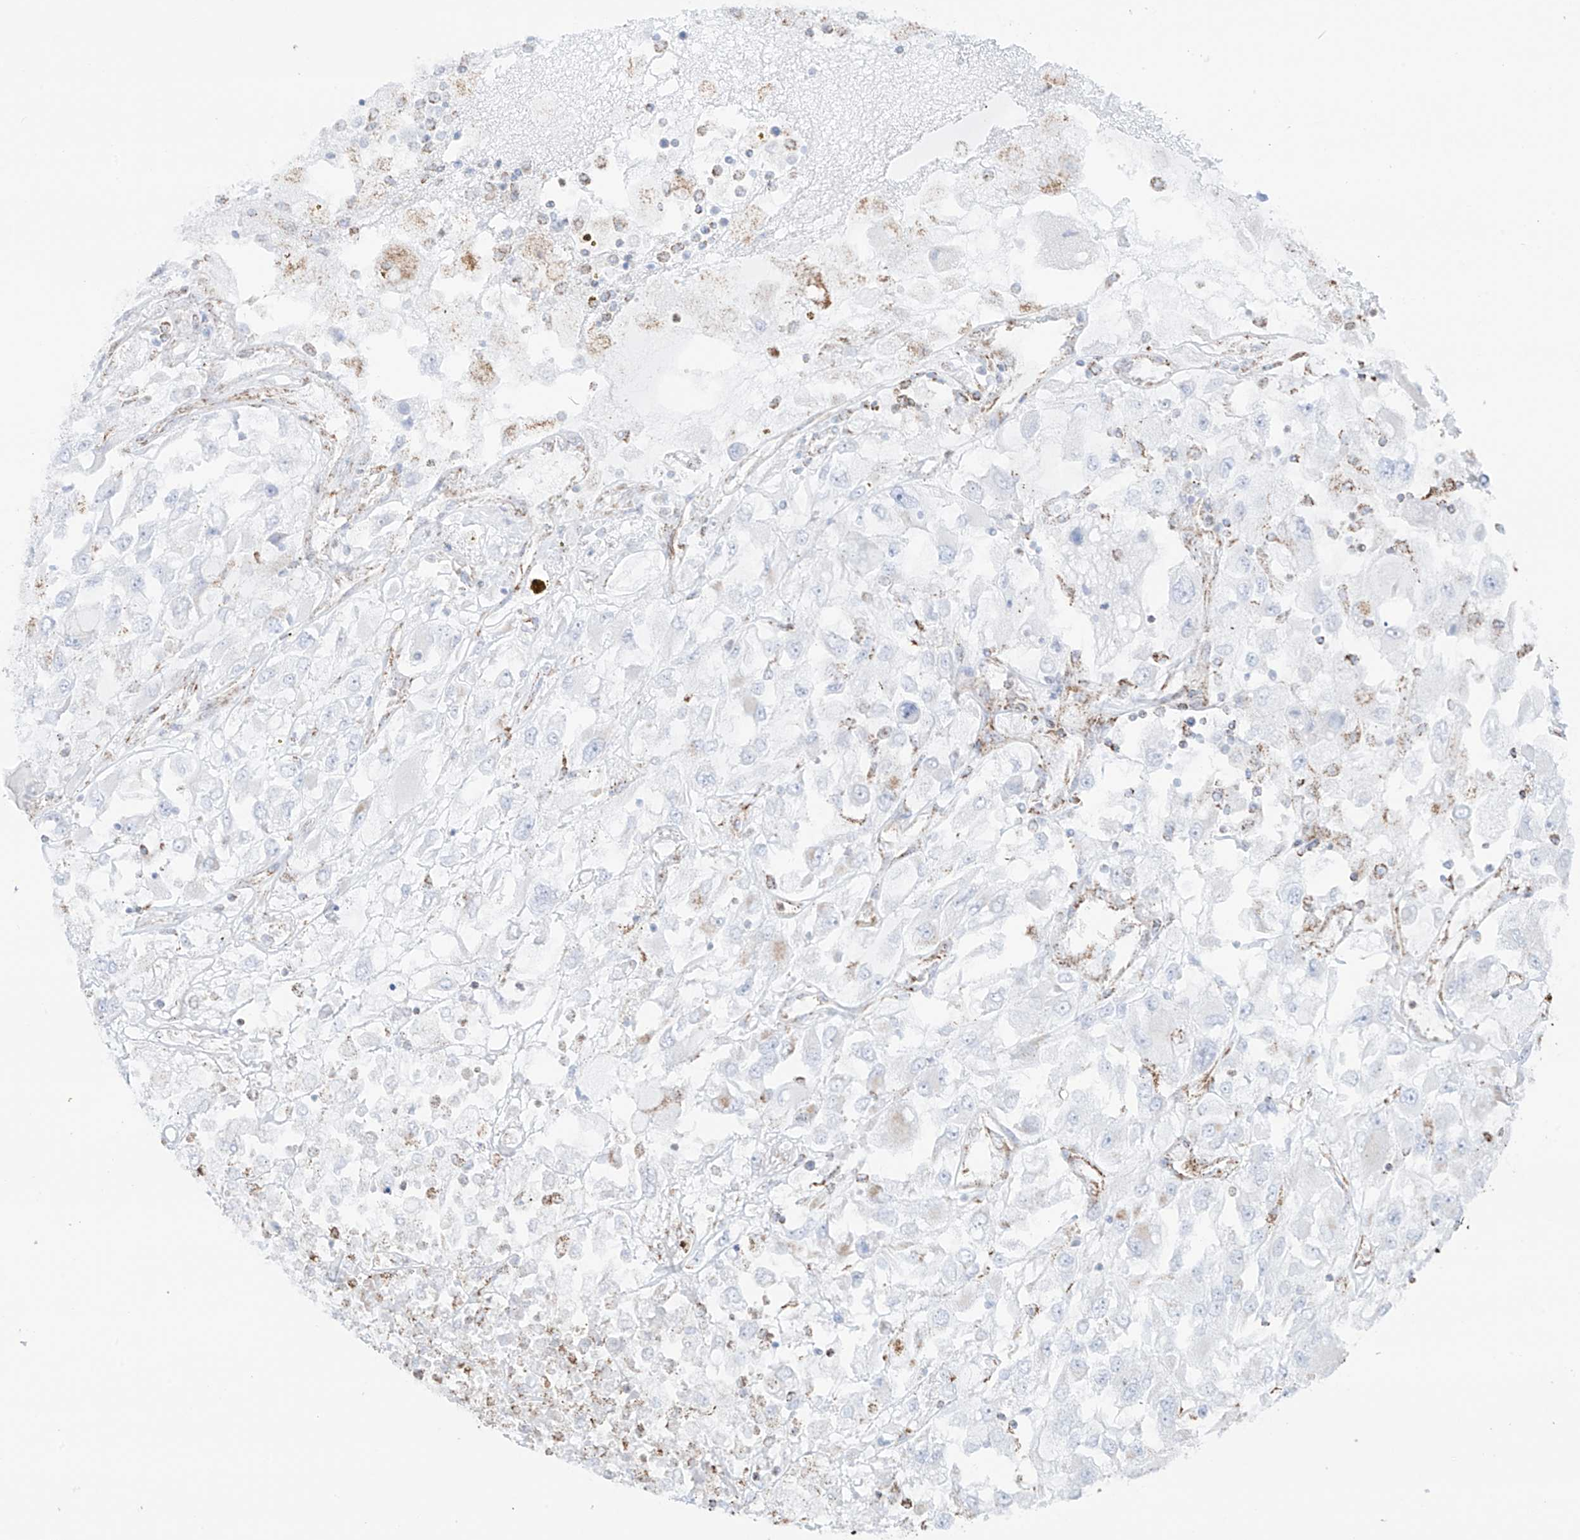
{"staining": {"intensity": "negative", "quantity": "none", "location": "none"}, "tissue": "renal cancer", "cell_type": "Tumor cells", "image_type": "cancer", "snomed": [{"axis": "morphology", "description": "Adenocarcinoma, NOS"}, {"axis": "topography", "description": "Kidney"}], "caption": "This histopathology image is of adenocarcinoma (renal) stained with IHC to label a protein in brown with the nuclei are counter-stained blue. There is no expression in tumor cells. (DAB (3,3'-diaminobenzidine) immunohistochemistry (IHC) with hematoxylin counter stain).", "gene": "XKR3", "patient": {"sex": "female", "age": 52}}